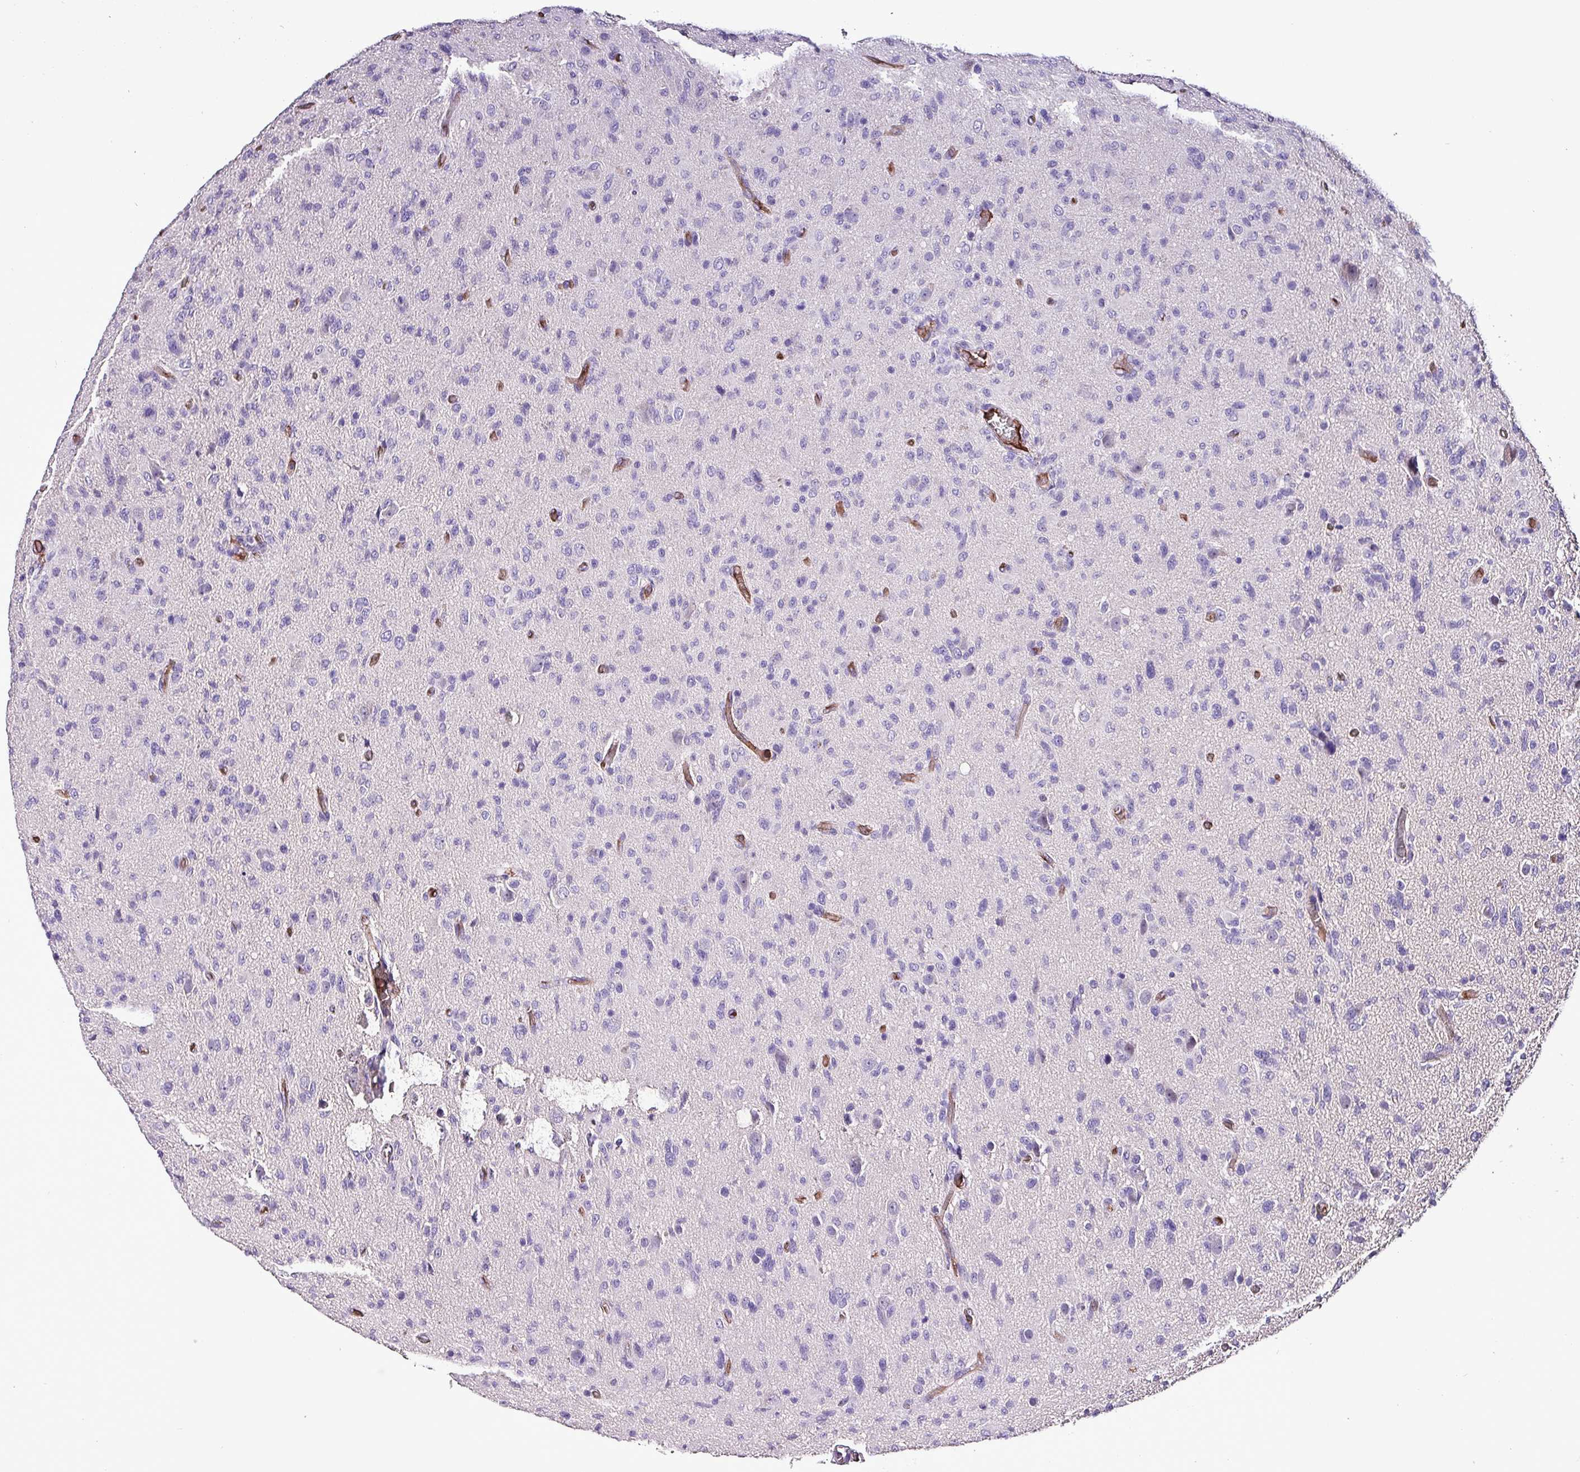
{"staining": {"intensity": "negative", "quantity": "none", "location": "none"}, "tissue": "glioma", "cell_type": "Tumor cells", "image_type": "cancer", "snomed": [{"axis": "morphology", "description": "Glioma, malignant, High grade"}, {"axis": "topography", "description": "Brain"}], "caption": "Tumor cells show no significant positivity in glioma.", "gene": "HP", "patient": {"sex": "female", "age": 57}}